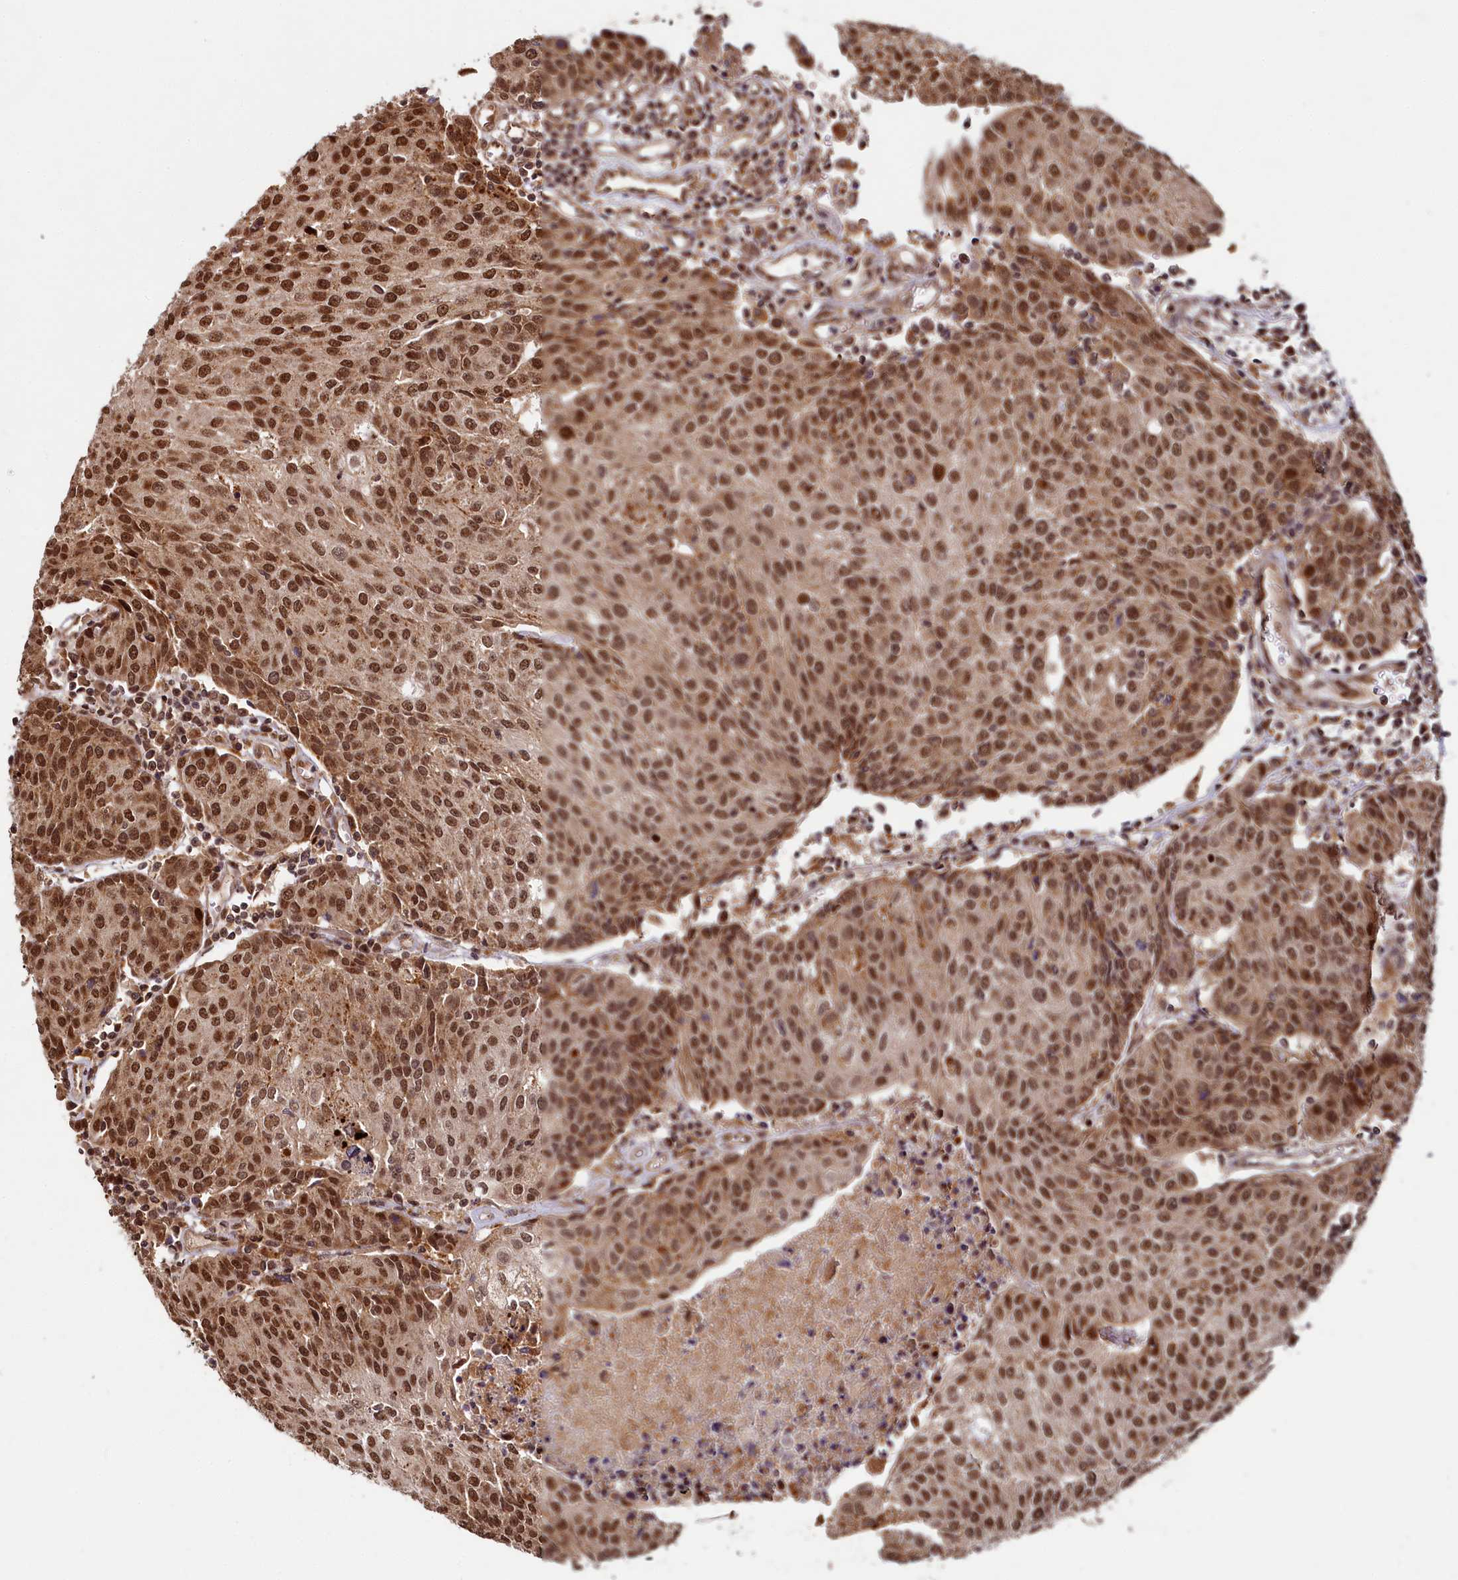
{"staining": {"intensity": "strong", "quantity": ">75%", "location": "nuclear"}, "tissue": "urothelial cancer", "cell_type": "Tumor cells", "image_type": "cancer", "snomed": [{"axis": "morphology", "description": "Urothelial carcinoma, High grade"}, {"axis": "topography", "description": "Urinary bladder"}], "caption": "Urothelial carcinoma (high-grade) stained with DAB IHC shows high levels of strong nuclear positivity in about >75% of tumor cells.", "gene": "TRIM23", "patient": {"sex": "female", "age": 85}}